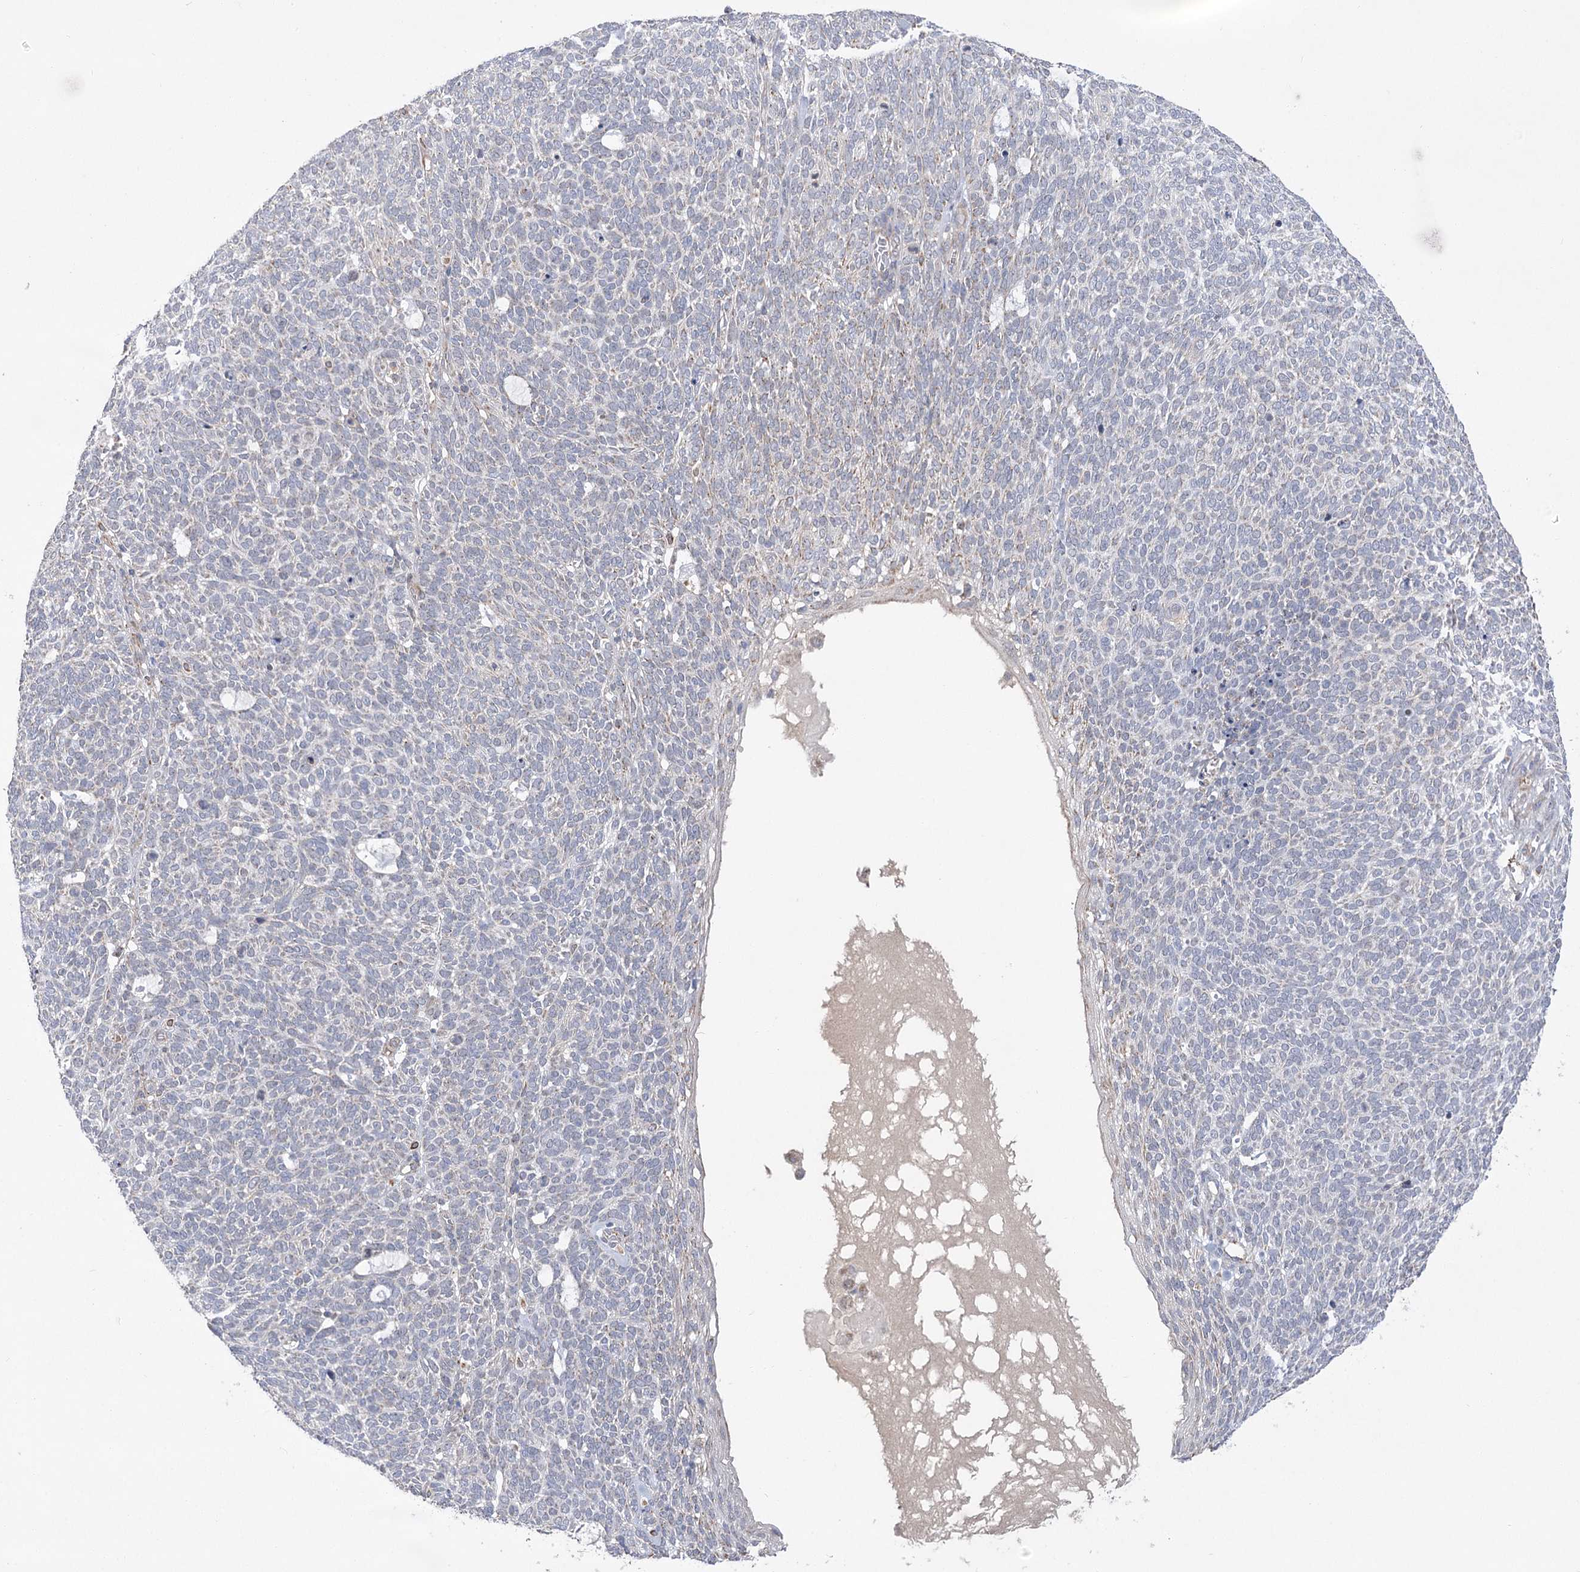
{"staining": {"intensity": "weak", "quantity": "25%-75%", "location": "cytoplasmic/membranous"}, "tissue": "skin cancer", "cell_type": "Tumor cells", "image_type": "cancer", "snomed": [{"axis": "morphology", "description": "Squamous cell carcinoma, NOS"}, {"axis": "topography", "description": "Skin"}], "caption": "DAB immunohistochemical staining of human skin cancer (squamous cell carcinoma) demonstrates weak cytoplasmic/membranous protein positivity in approximately 25%-75% of tumor cells.", "gene": "ECHDC3", "patient": {"sex": "female", "age": 90}}